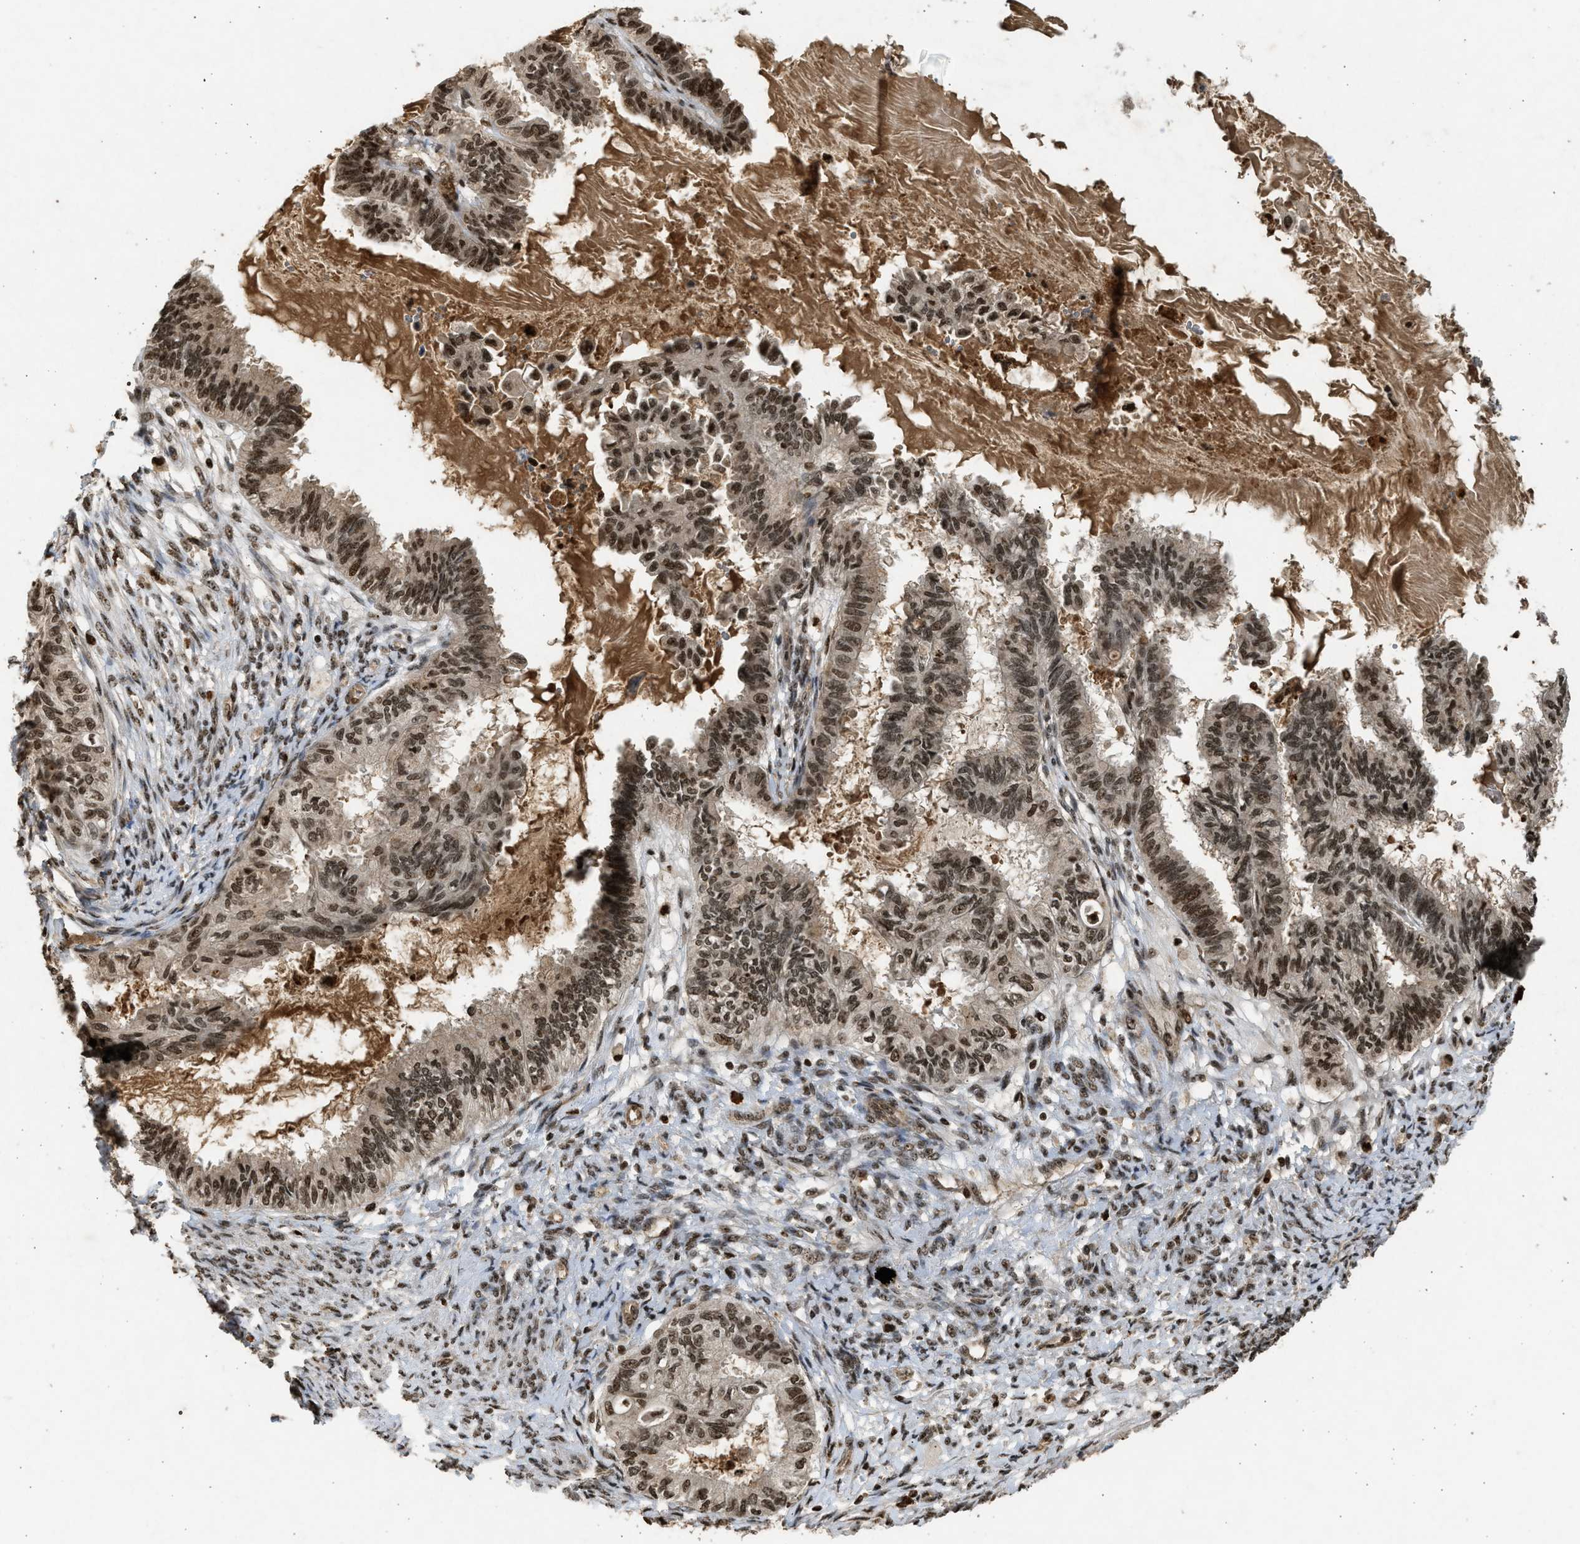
{"staining": {"intensity": "strong", "quantity": ">75%", "location": "cytoplasmic/membranous,nuclear"}, "tissue": "cervical cancer", "cell_type": "Tumor cells", "image_type": "cancer", "snomed": [{"axis": "morphology", "description": "Normal tissue, NOS"}, {"axis": "morphology", "description": "Adenocarcinoma, NOS"}, {"axis": "topography", "description": "Cervix"}, {"axis": "topography", "description": "Endometrium"}], "caption": "Cervical cancer was stained to show a protein in brown. There is high levels of strong cytoplasmic/membranous and nuclear expression in approximately >75% of tumor cells.", "gene": "TFDP2", "patient": {"sex": "female", "age": 86}}